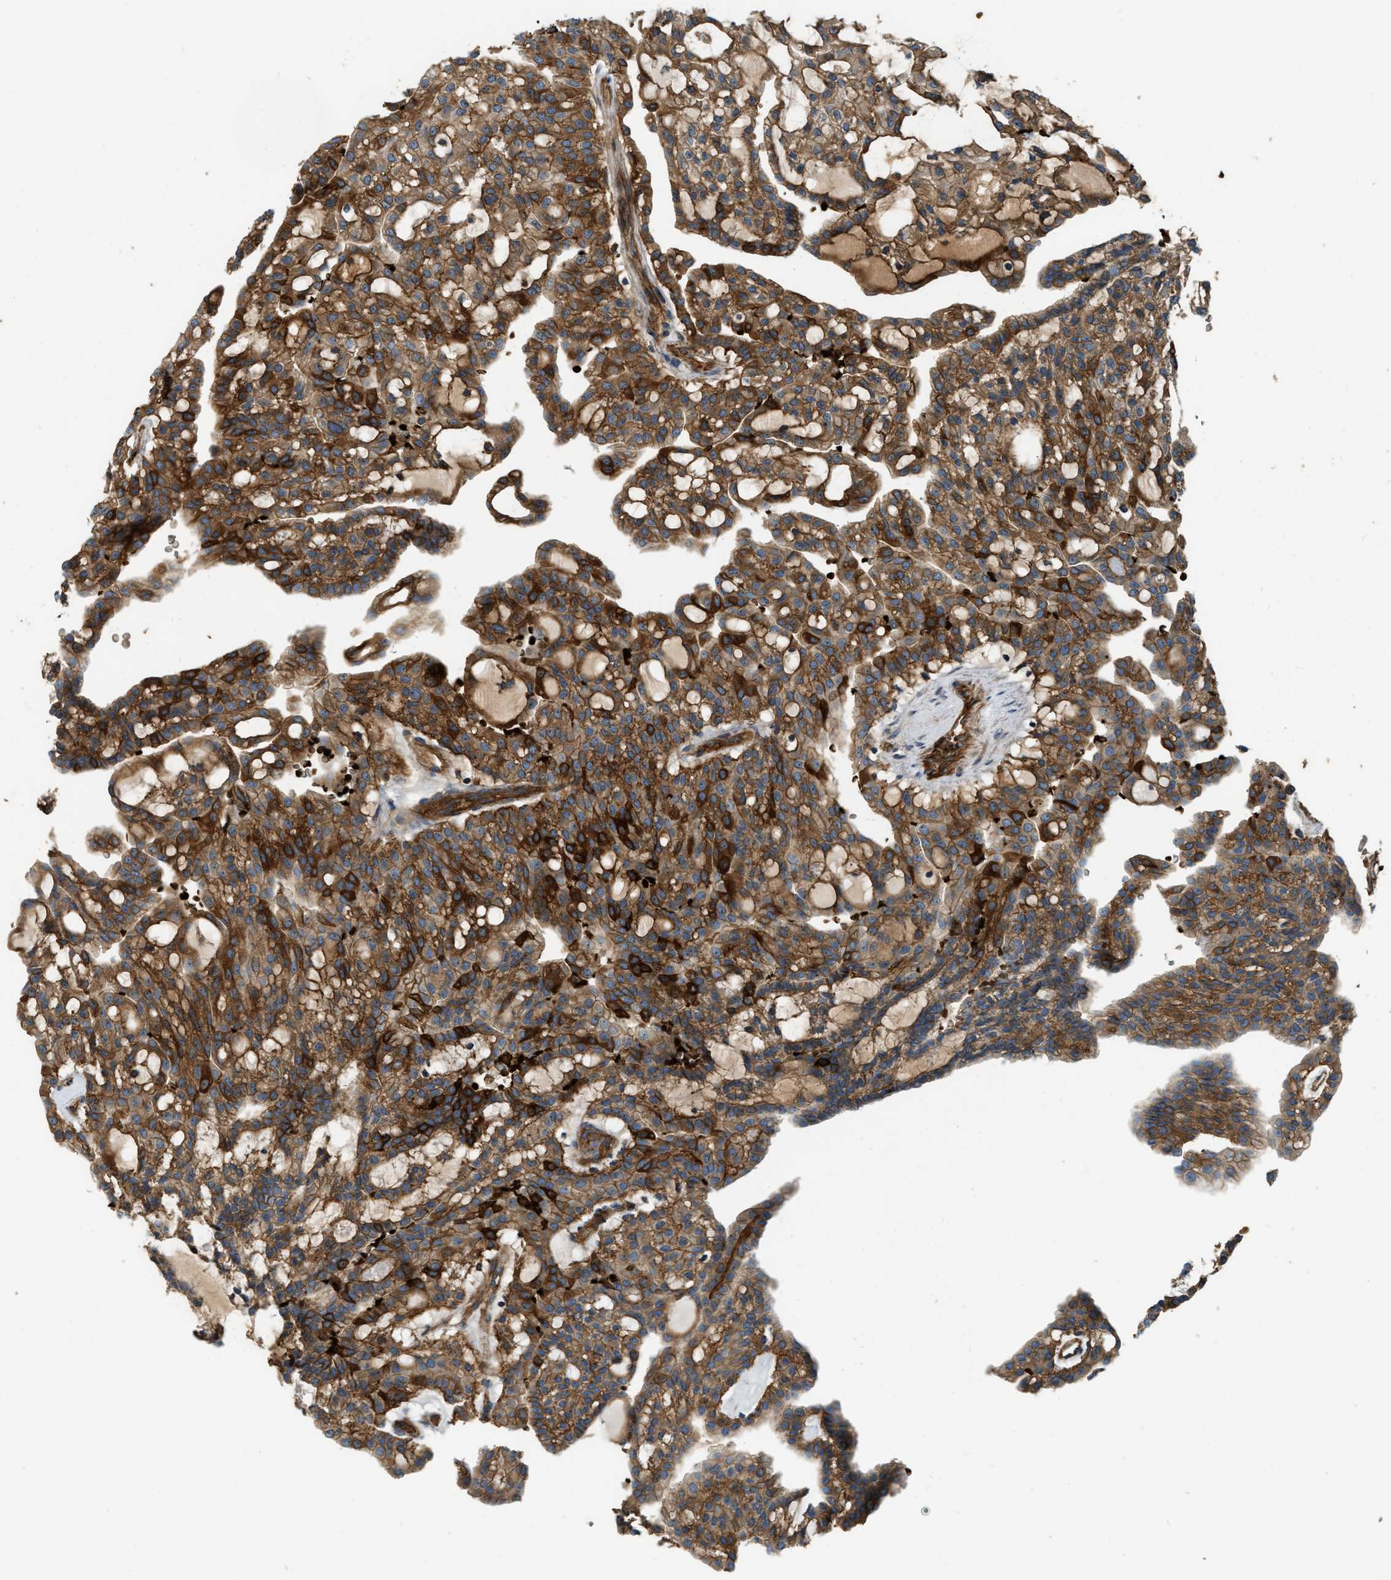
{"staining": {"intensity": "moderate", "quantity": ">75%", "location": "cytoplasmic/membranous"}, "tissue": "renal cancer", "cell_type": "Tumor cells", "image_type": "cancer", "snomed": [{"axis": "morphology", "description": "Adenocarcinoma, NOS"}, {"axis": "topography", "description": "Kidney"}], "caption": "Protein positivity by IHC demonstrates moderate cytoplasmic/membranous positivity in approximately >75% of tumor cells in renal cancer (adenocarcinoma).", "gene": "ERC1", "patient": {"sex": "male", "age": 63}}